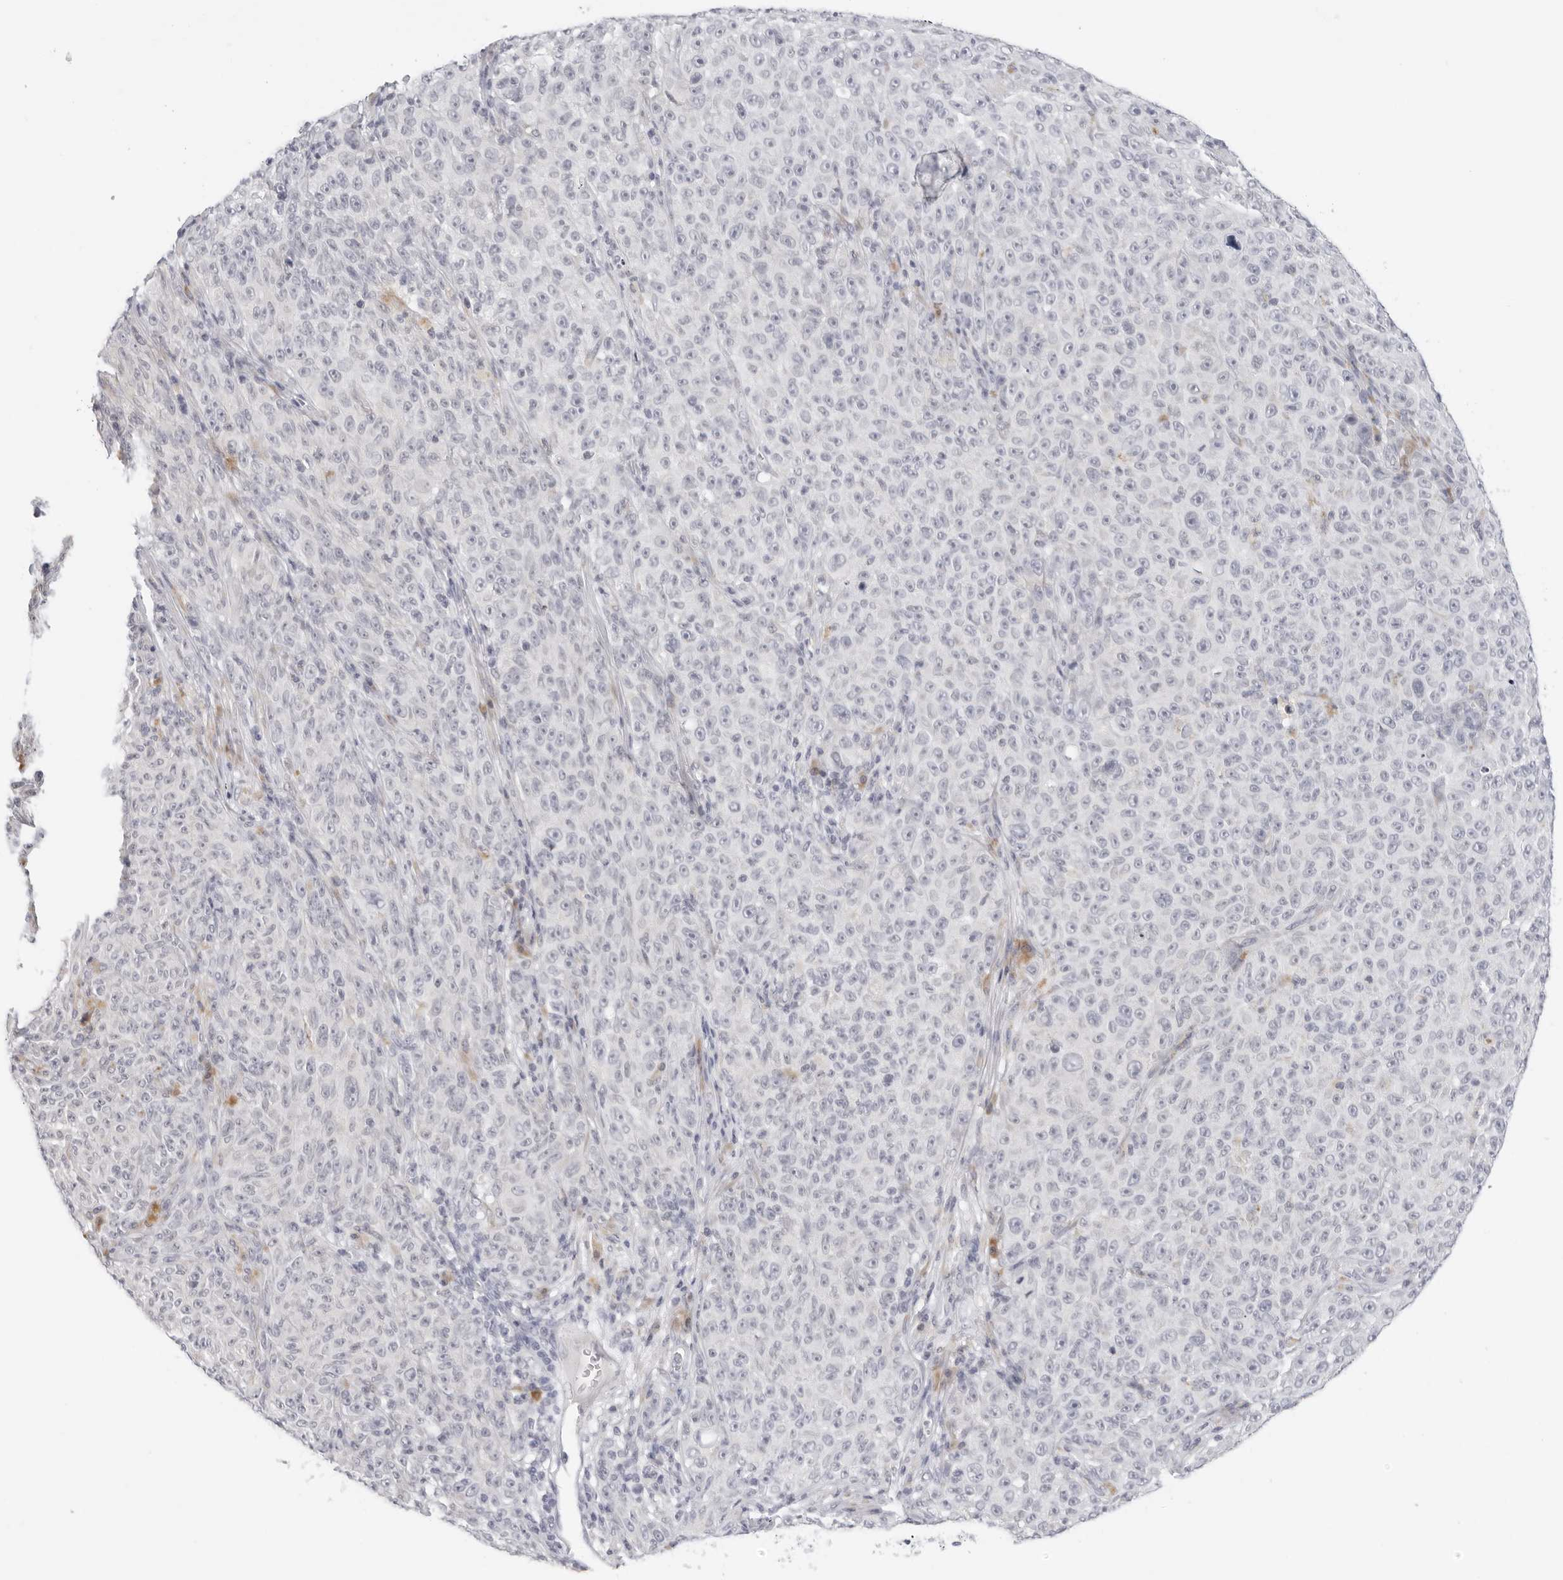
{"staining": {"intensity": "negative", "quantity": "none", "location": "none"}, "tissue": "melanoma", "cell_type": "Tumor cells", "image_type": "cancer", "snomed": [{"axis": "morphology", "description": "Malignant melanoma, NOS"}, {"axis": "topography", "description": "Skin"}], "caption": "DAB immunohistochemical staining of melanoma displays no significant staining in tumor cells.", "gene": "EDN2", "patient": {"sex": "female", "age": 82}}